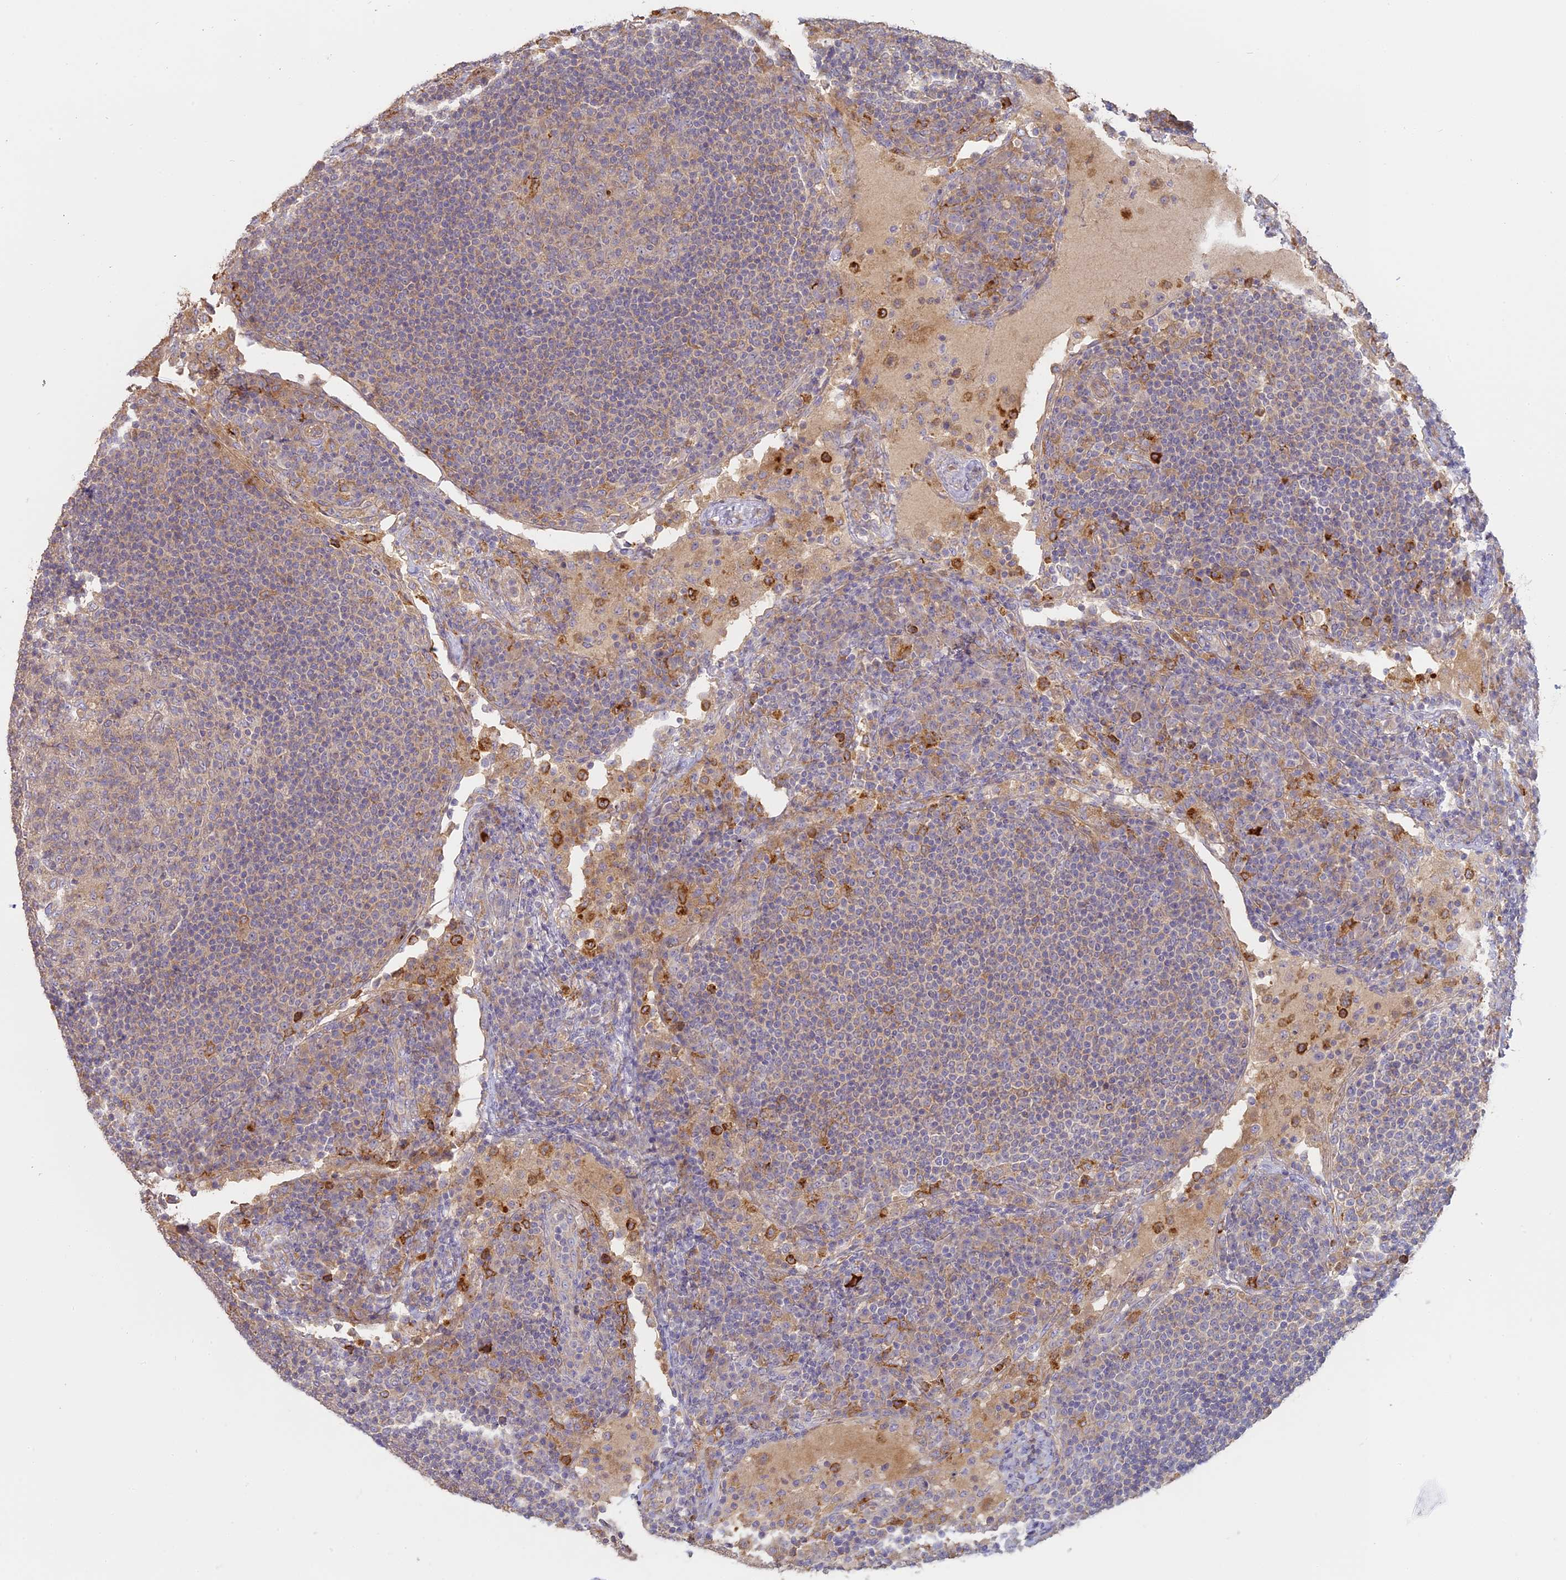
{"staining": {"intensity": "negative", "quantity": "none", "location": "none"}, "tissue": "lymph node", "cell_type": "Germinal center cells", "image_type": "normal", "snomed": [{"axis": "morphology", "description": "Normal tissue, NOS"}, {"axis": "topography", "description": "Lymph node"}], "caption": "The image demonstrates no significant staining in germinal center cells of lymph node.", "gene": "SFT2D2", "patient": {"sex": "female", "age": 53}}